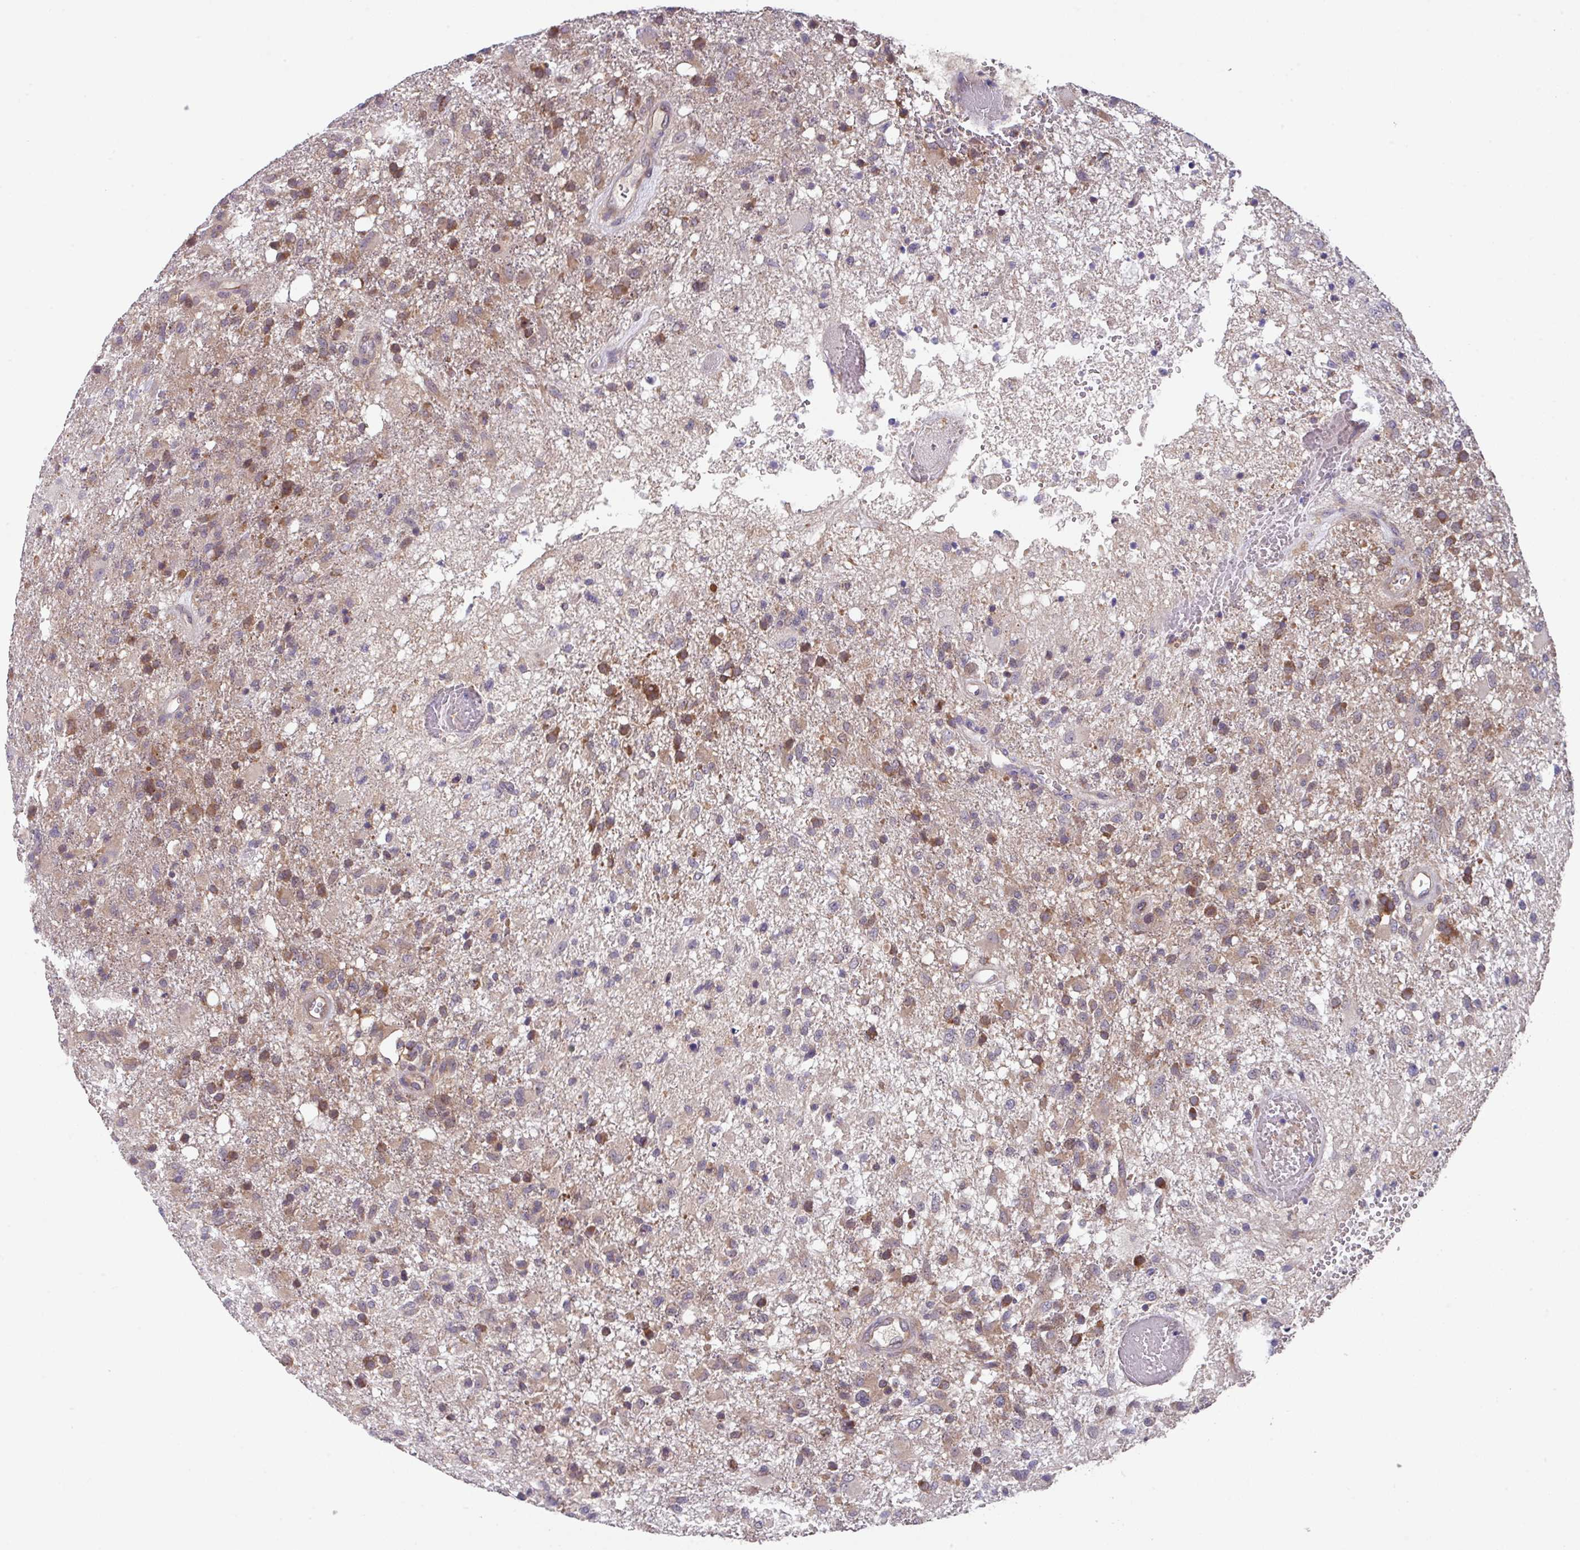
{"staining": {"intensity": "moderate", "quantity": "25%-75%", "location": "cytoplasmic/membranous"}, "tissue": "glioma", "cell_type": "Tumor cells", "image_type": "cancer", "snomed": [{"axis": "morphology", "description": "Glioma, malignant, High grade"}, {"axis": "topography", "description": "Brain"}], "caption": "Immunohistochemical staining of malignant high-grade glioma displays medium levels of moderate cytoplasmic/membranous expression in approximately 25%-75% of tumor cells. (Brightfield microscopy of DAB IHC at high magnification).", "gene": "EIF4B", "patient": {"sex": "female", "age": 74}}